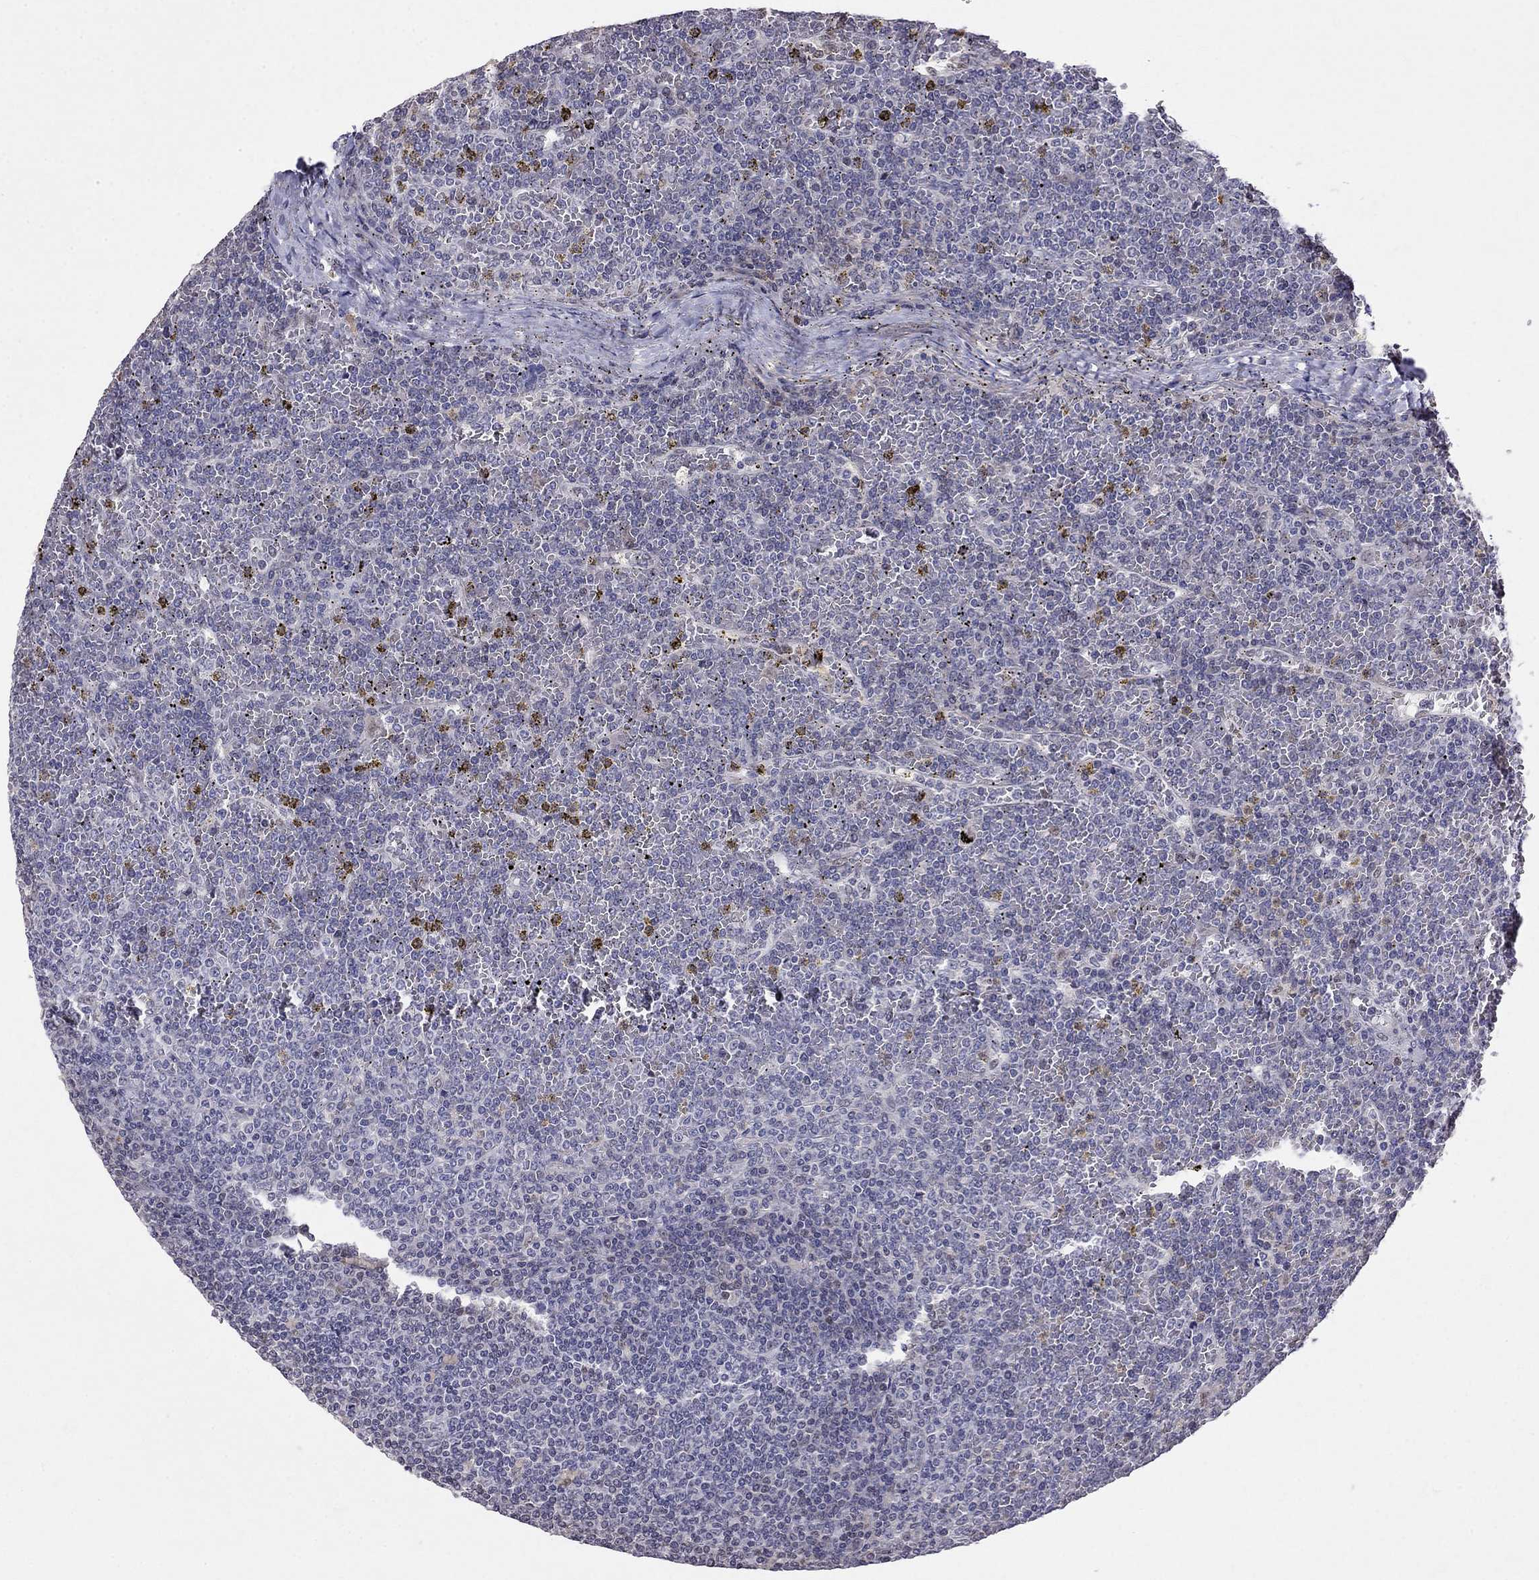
{"staining": {"intensity": "negative", "quantity": "none", "location": "none"}, "tissue": "lymphoma", "cell_type": "Tumor cells", "image_type": "cancer", "snomed": [{"axis": "morphology", "description": "Malignant lymphoma, non-Hodgkin's type, Low grade"}, {"axis": "topography", "description": "Spleen"}], "caption": "DAB (3,3'-diaminobenzidine) immunohistochemical staining of human malignant lymphoma, non-Hodgkin's type (low-grade) reveals no significant expression in tumor cells.", "gene": "LRRC39", "patient": {"sex": "female", "age": 19}}